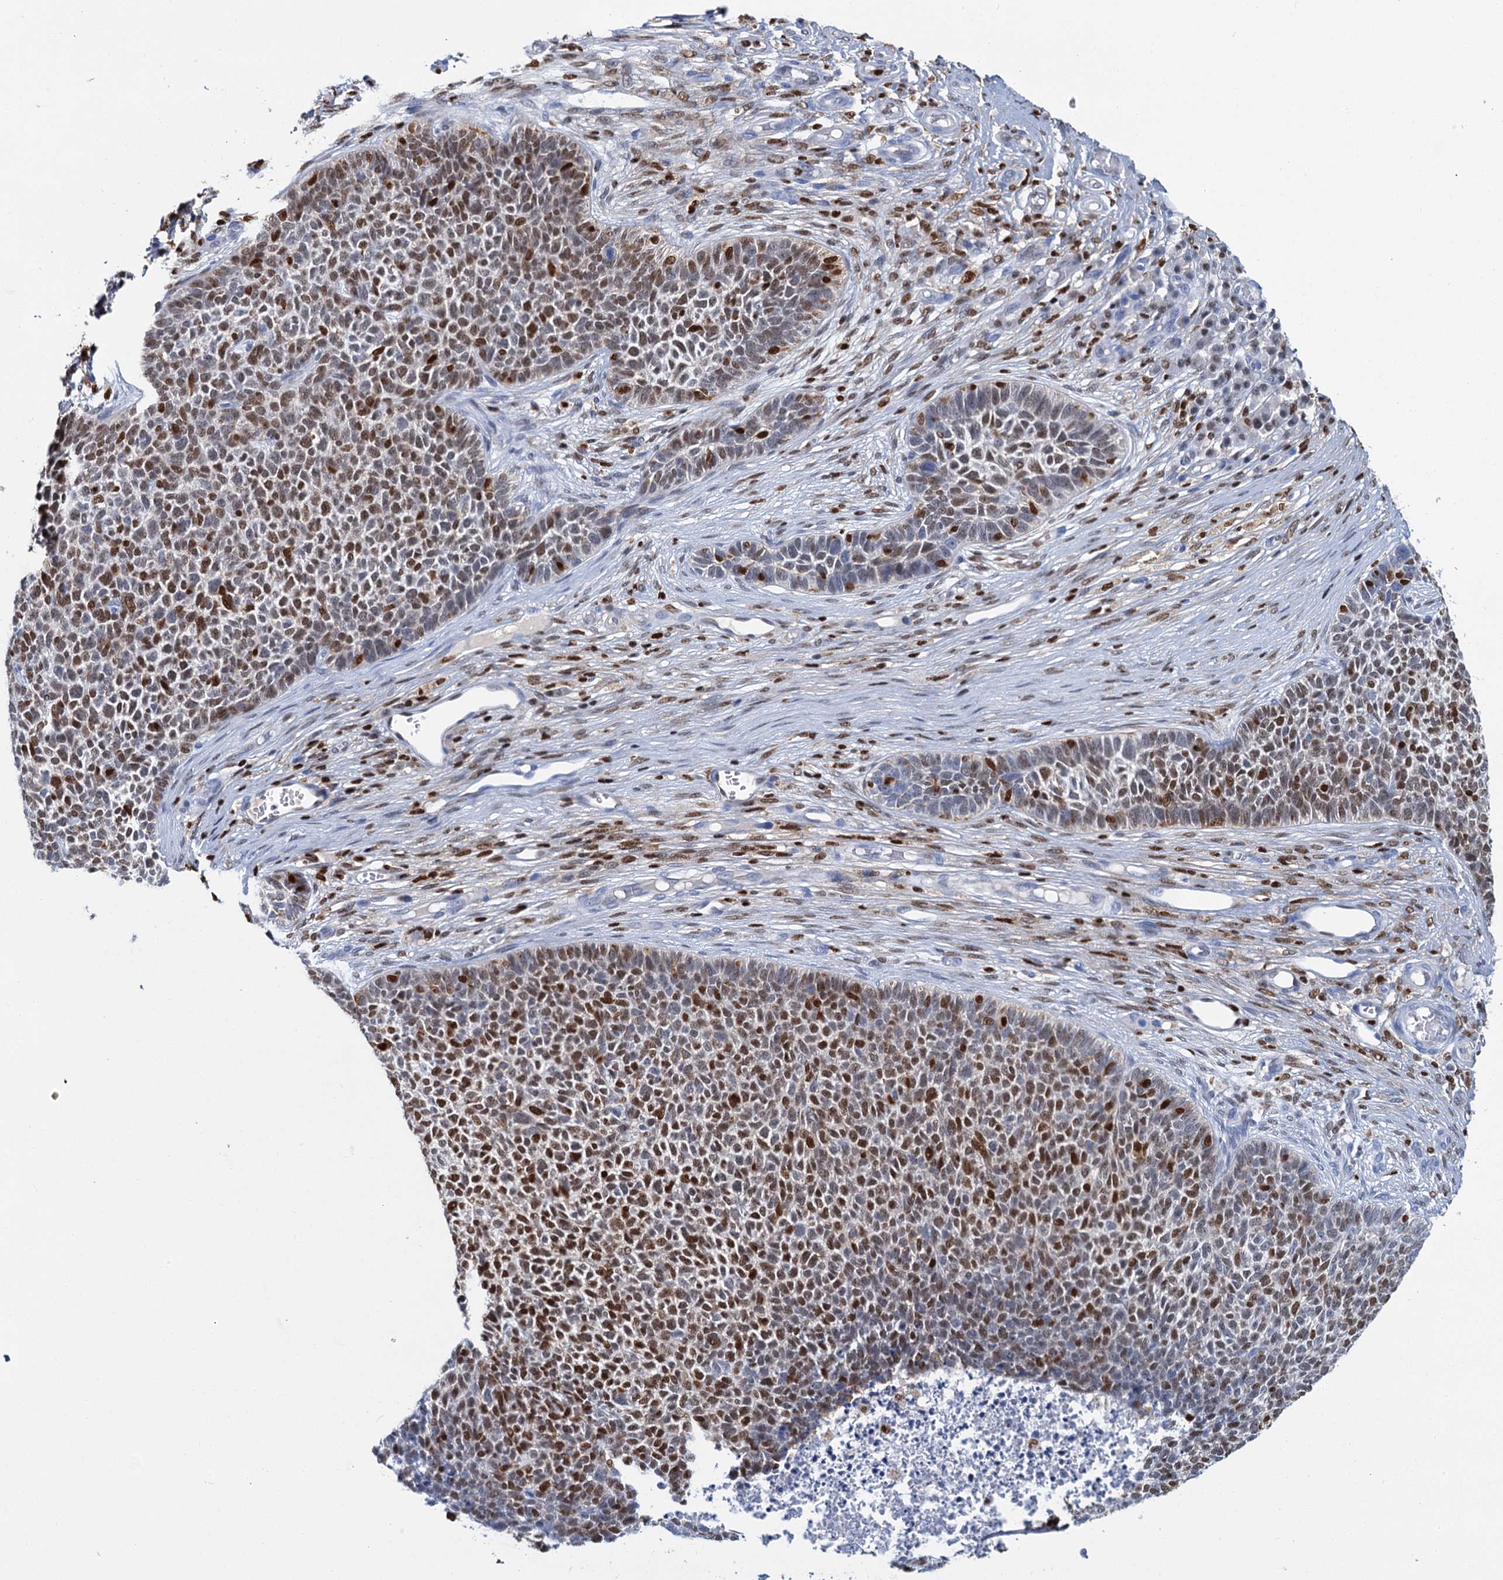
{"staining": {"intensity": "moderate", "quantity": ">75%", "location": "nuclear"}, "tissue": "skin cancer", "cell_type": "Tumor cells", "image_type": "cancer", "snomed": [{"axis": "morphology", "description": "Basal cell carcinoma"}, {"axis": "topography", "description": "Skin"}], "caption": "Skin basal cell carcinoma tissue demonstrates moderate nuclear expression in approximately >75% of tumor cells, visualized by immunohistochemistry. (DAB IHC with brightfield microscopy, high magnification).", "gene": "CELF2", "patient": {"sex": "female", "age": 84}}